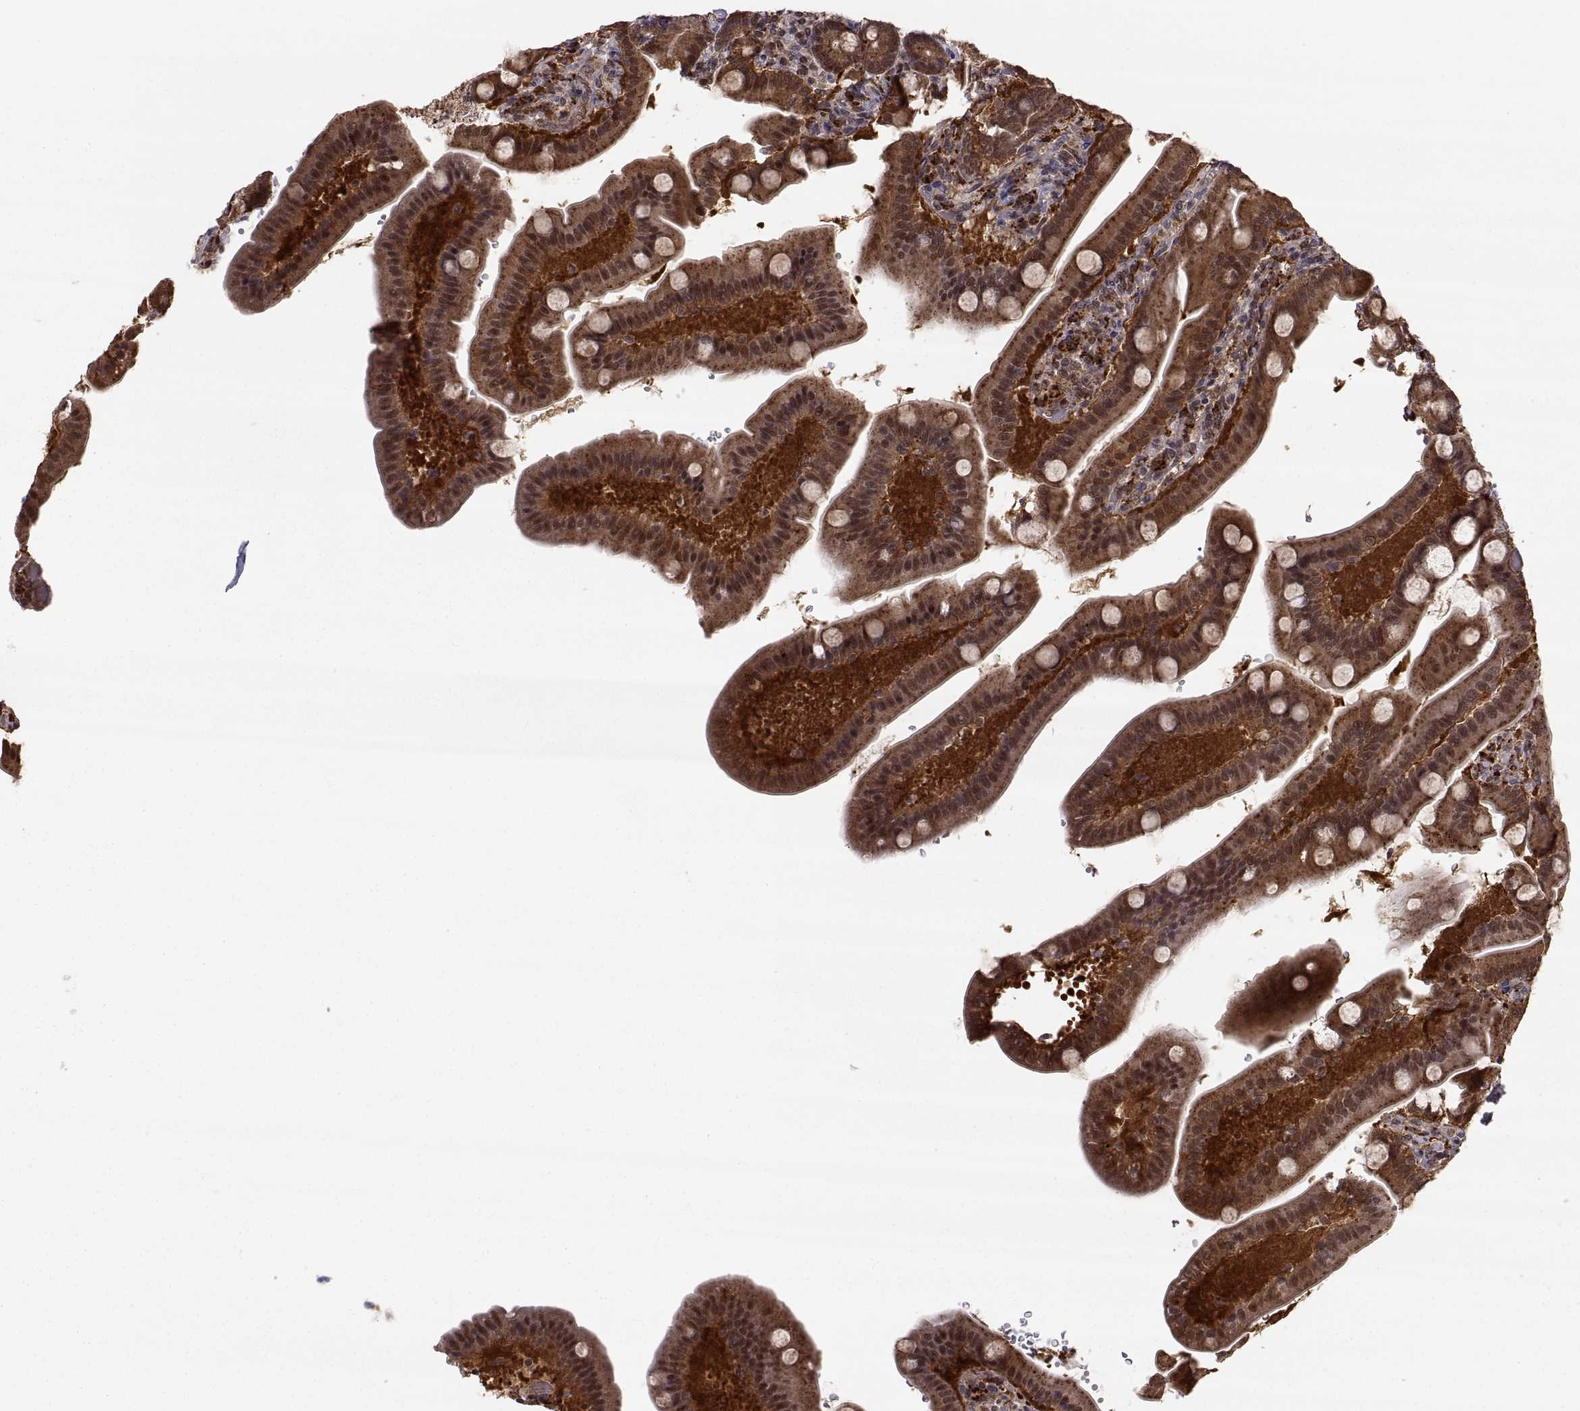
{"staining": {"intensity": "strong", "quantity": ">75%", "location": "cytoplasmic/membranous"}, "tissue": "small intestine", "cell_type": "Glandular cells", "image_type": "normal", "snomed": [{"axis": "morphology", "description": "Normal tissue, NOS"}, {"axis": "topography", "description": "Small intestine"}], "caption": "Immunohistochemical staining of benign small intestine reveals >75% levels of strong cytoplasmic/membranous protein expression in approximately >75% of glandular cells. The staining is performed using DAB brown chromogen to label protein expression. The nuclei are counter-stained blue using hematoxylin.", "gene": "PSMC2", "patient": {"sex": "male", "age": 66}}